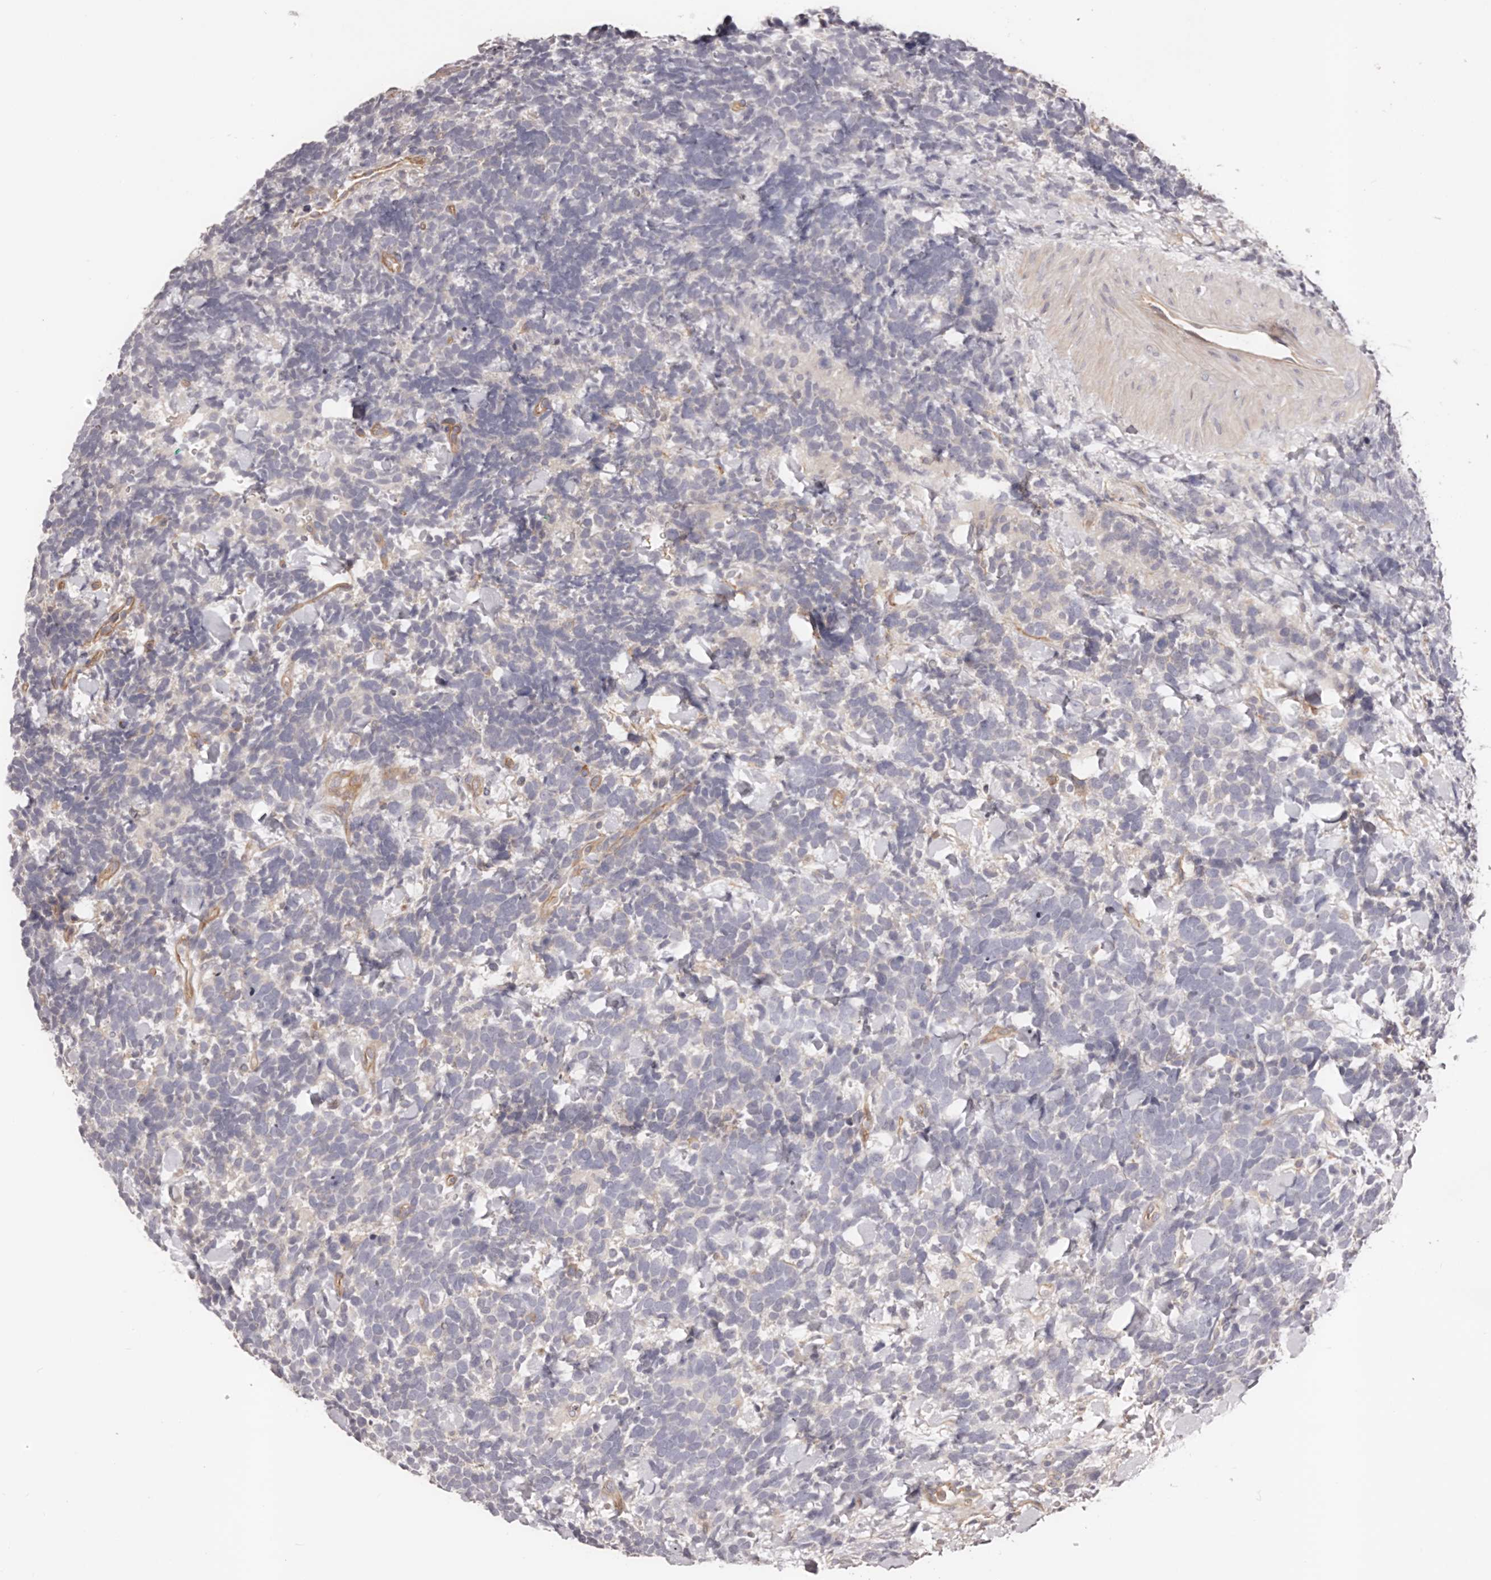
{"staining": {"intensity": "negative", "quantity": "none", "location": "none"}, "tissue": "urothelial cancer", "cell_type": "Tumor cells", "image_type": "cancer", "snomed": [{"axis": "morphology", "description": "Urothelial carcinoma, High grade"}, {"axis": "topography", "description": "Urinary bladder"}], "caption": "Tumor cells show no significant protein positivity in urothelial cancer.", "gene": "DMRT2", "patient": {"sex": "female", "age": 82}}